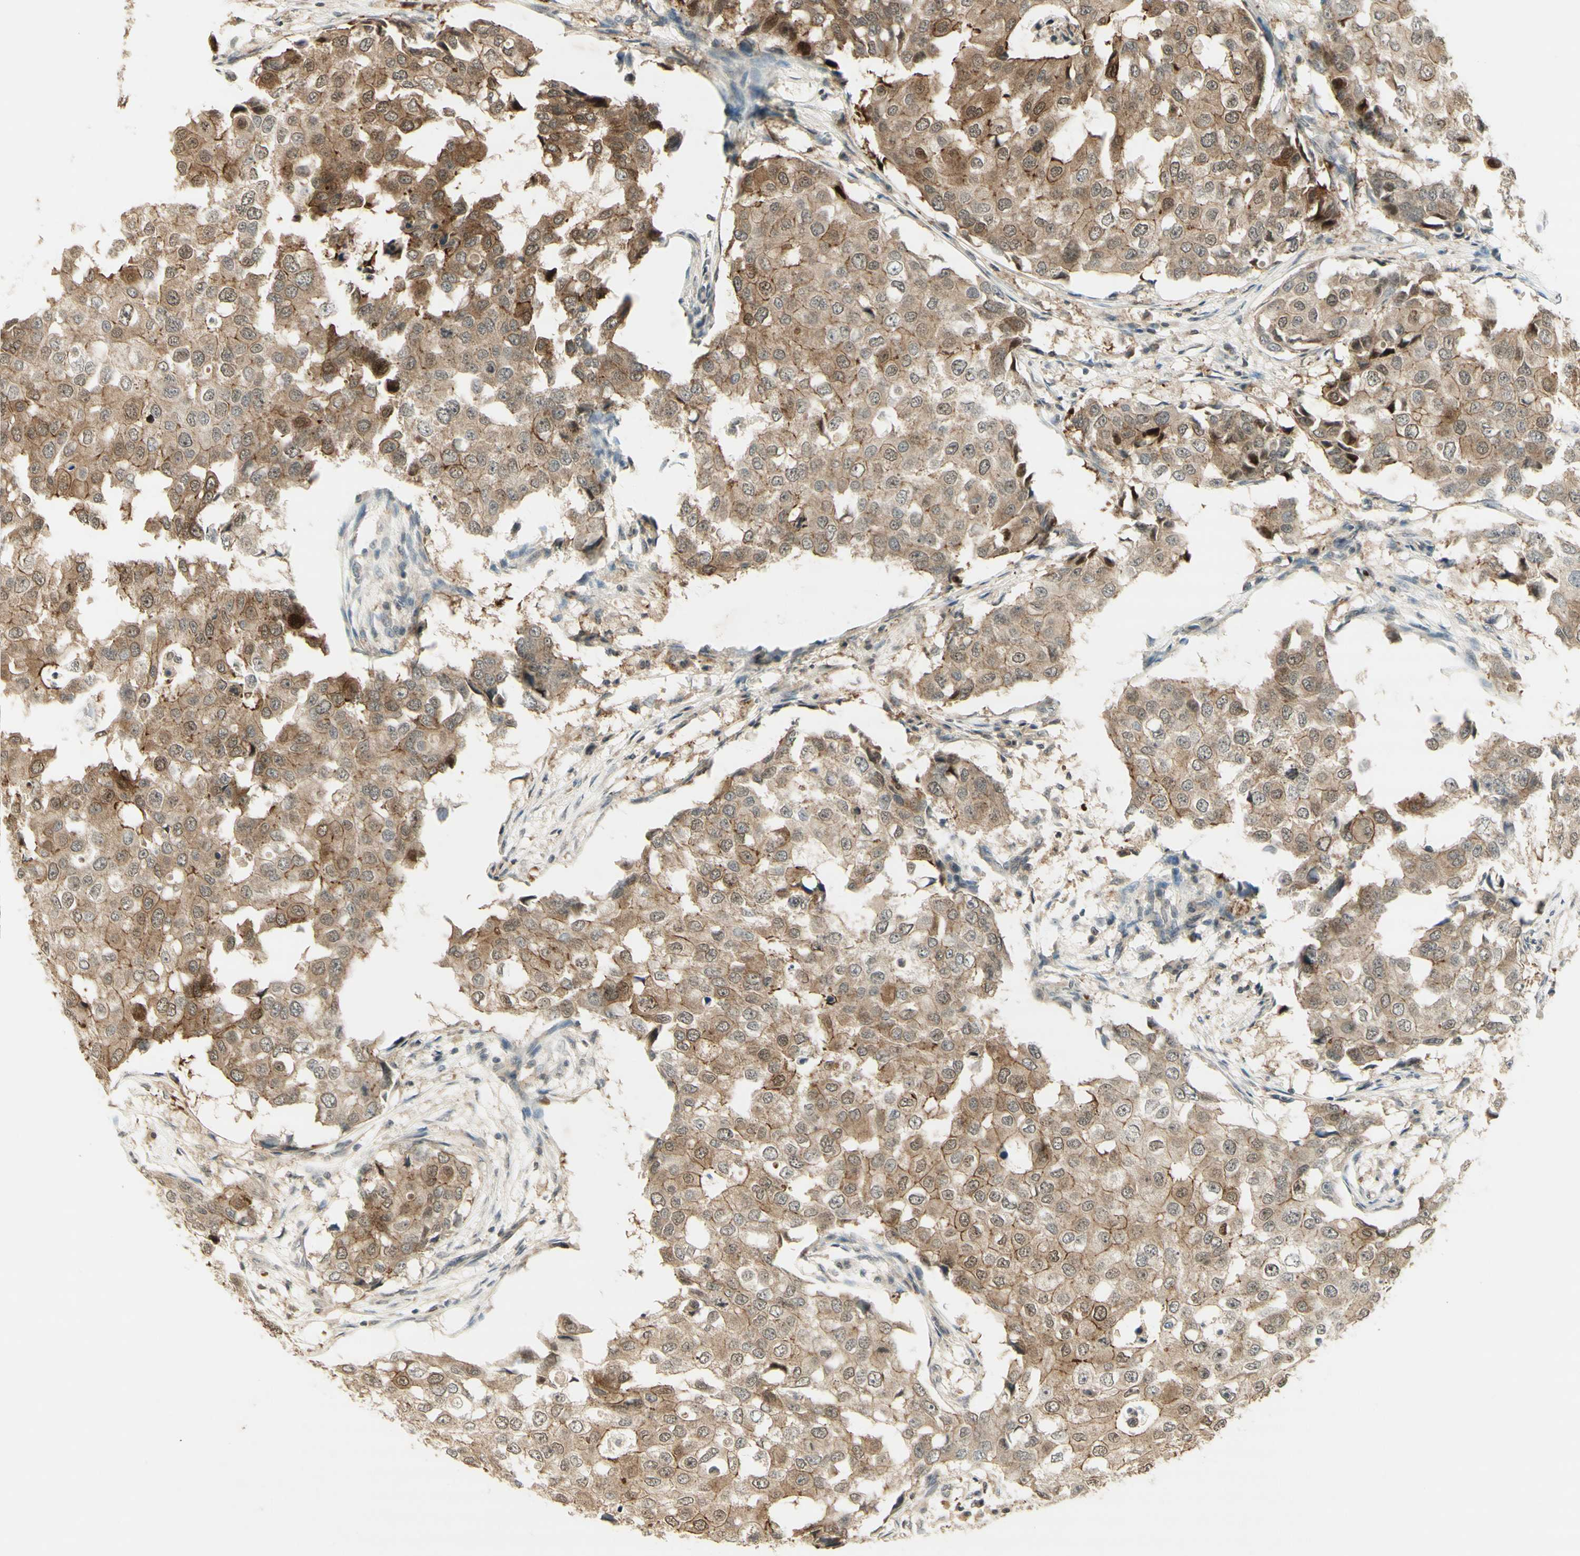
{"staining": {"intensity": "moderate", "quantity": ">75%", "location": "cytoplasmic/membranous"}, "tissue": "breast cancer", "cell_type": "Tumor cells", "image_type": "cancer", "snomed": [{"axis": "morphology", "description": "Duct carcinoma"}, {"axis": "topography", "description": "Breast"}], "caption": "Immunohistochemistry (IHC) staining of breast cancer (infiltrating ductal carcinoma), which reveals medium levels of moderate cytoplasmic/membranous staining in approximately >75% of tumor cells indicating moderate cytoplasmic/membranous protein positivity. The staining was performed using DAB (brown) for protein detection and nuclei were counterstained in hematoxylin (blue).", "gene": "GLI1", "patient": {"sex": "female", "age": 27}}